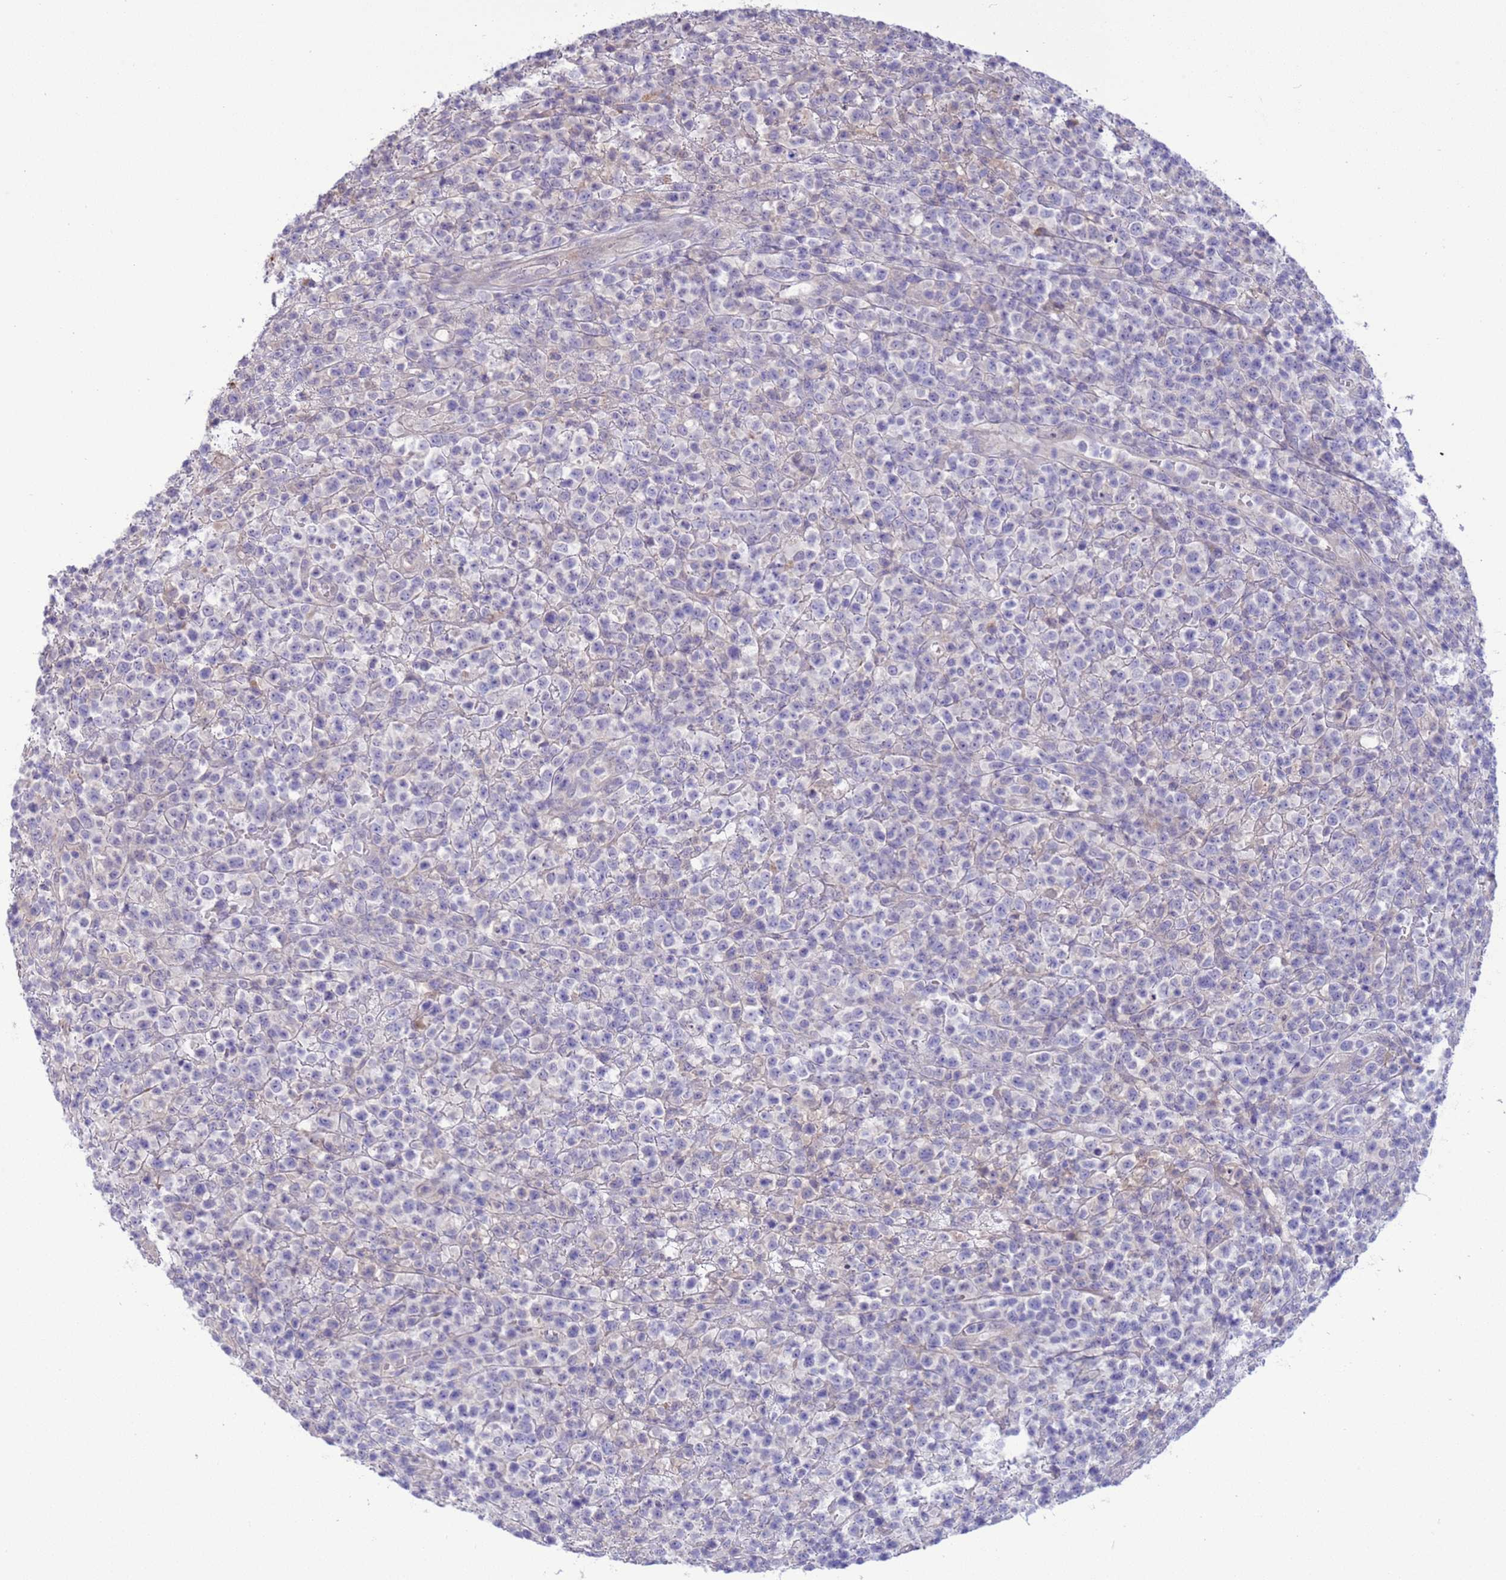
{"staining": {"intensity": "negative", "quantity": "none", "location": "none"}, "tissue": "lymphoma", "cell_type": "Tumor cells", "image_type": "cancer", "snomed": [{"axis": "morphology", "description": "Malignant lymphoma, non-Hodgkin's type, High grade"}, {"axis": "topography", "description": "Colon"}], "caption": "DAB immunohistochemical staining of human lymphoma exhibits no significant positivity in tumor cells. (DAB (3,3'-diaminobenzidine) immunohistochemistry (IHC) visualized using brightfield microscopy, high magnification).", "gene": "GJA10", "patient": {"sex": "female", "age": 53}}